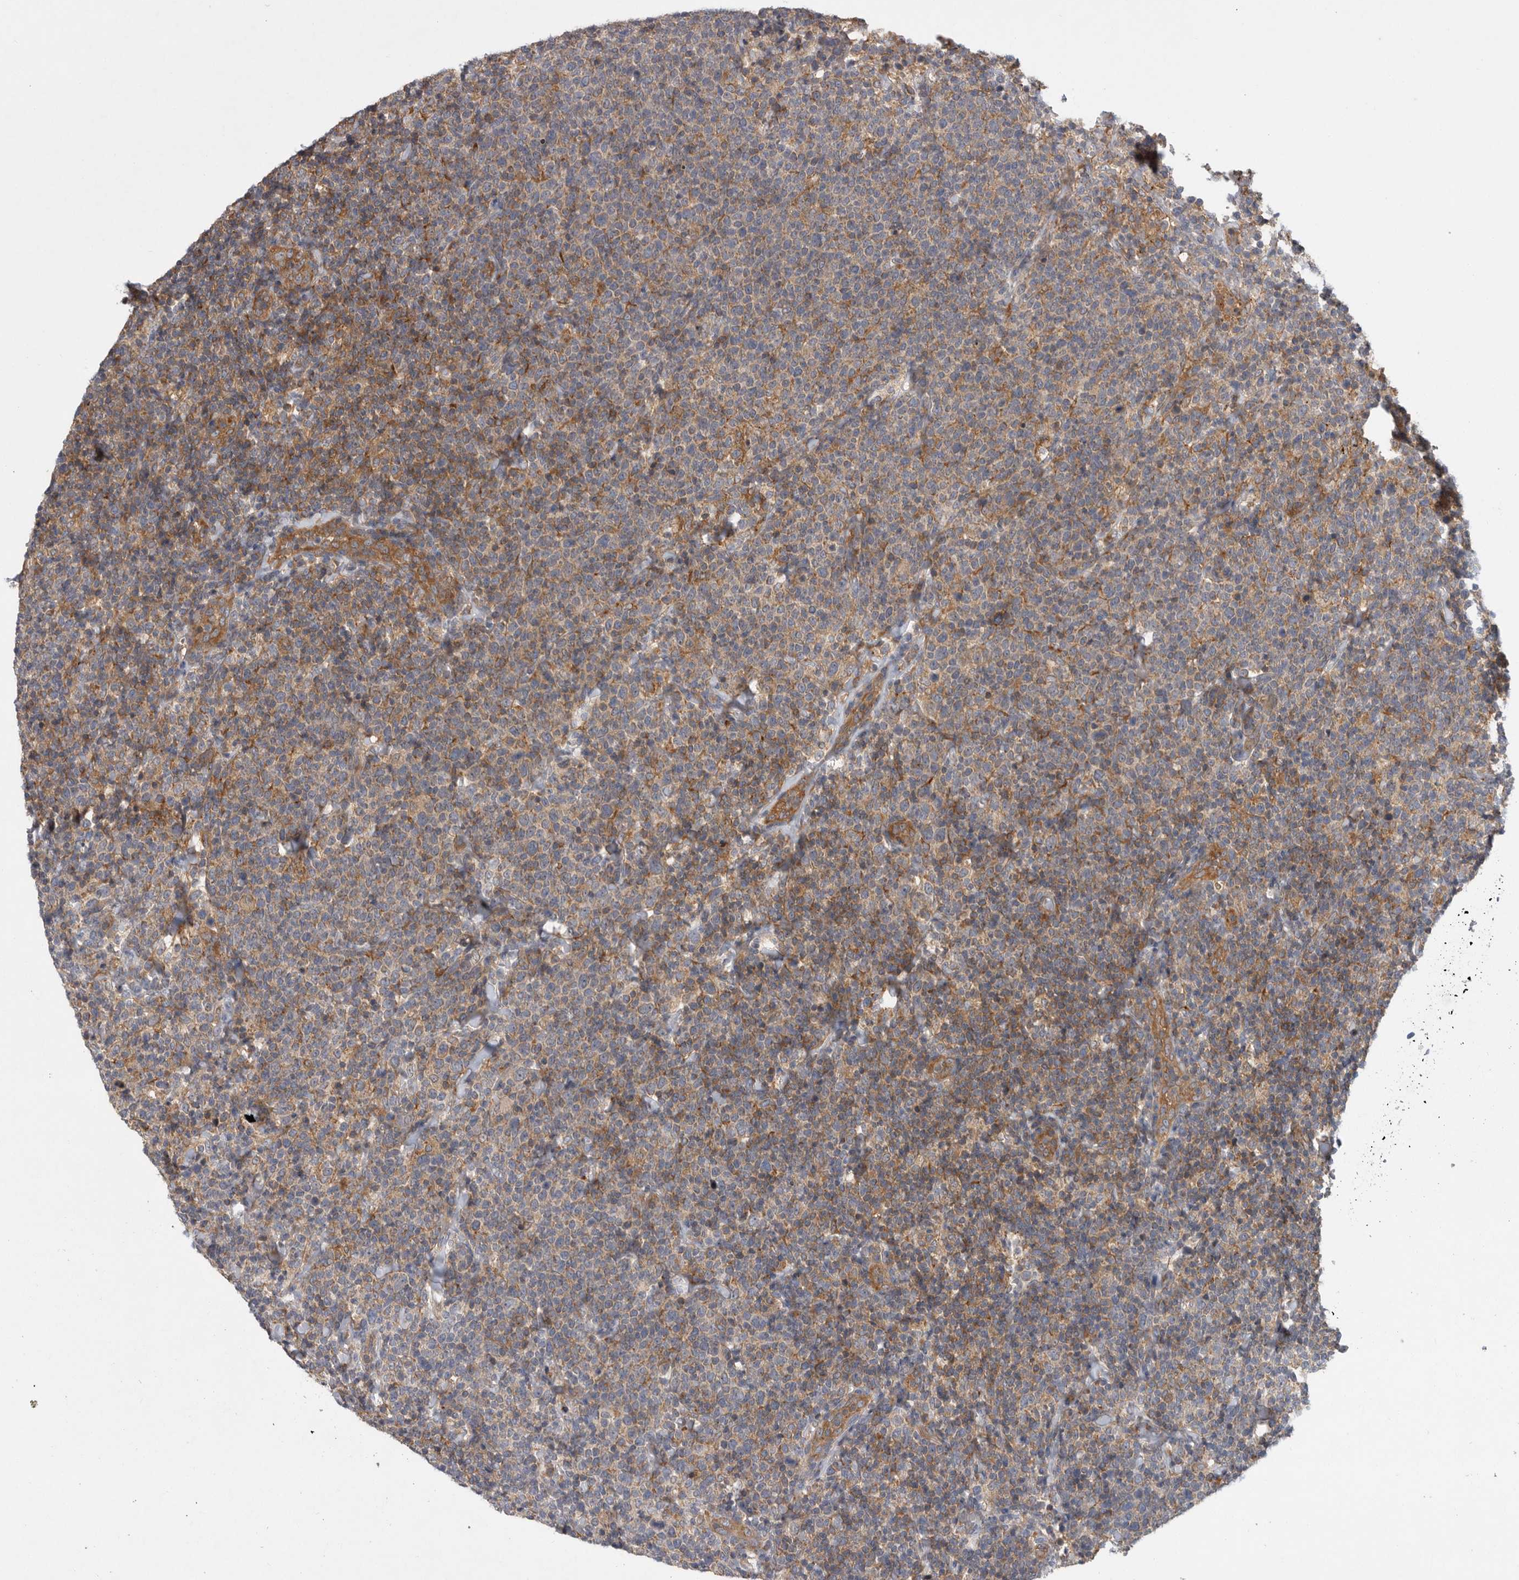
{"staining": {"intensity": "moderate", "quantity": "25%-75%", "location": "cytoplasmic/membranous"}, "tissue": "lymphoma", "cell_type": "Tumor cells", "image_type": "cancer", "snomed": [{"axis": "morphology", "description": "Malignant lymphoma, non-Hodgkin's type, High grade"}, {"axis": "topography", "description": "Lymph node"}], "caption": "A medium amount of moderate cytoplasmic/membranous positivity is identified in about 25%-75% of tumor cells in lymphoma tissue. (Stains: DAB (3,3'-diaminobenzidine) in brown, nuclei in blue, Microscopy: brightfield microscopy at high magnification).", "gene": "C1orf109", "patient": {"sex": "male", "age": 61}}